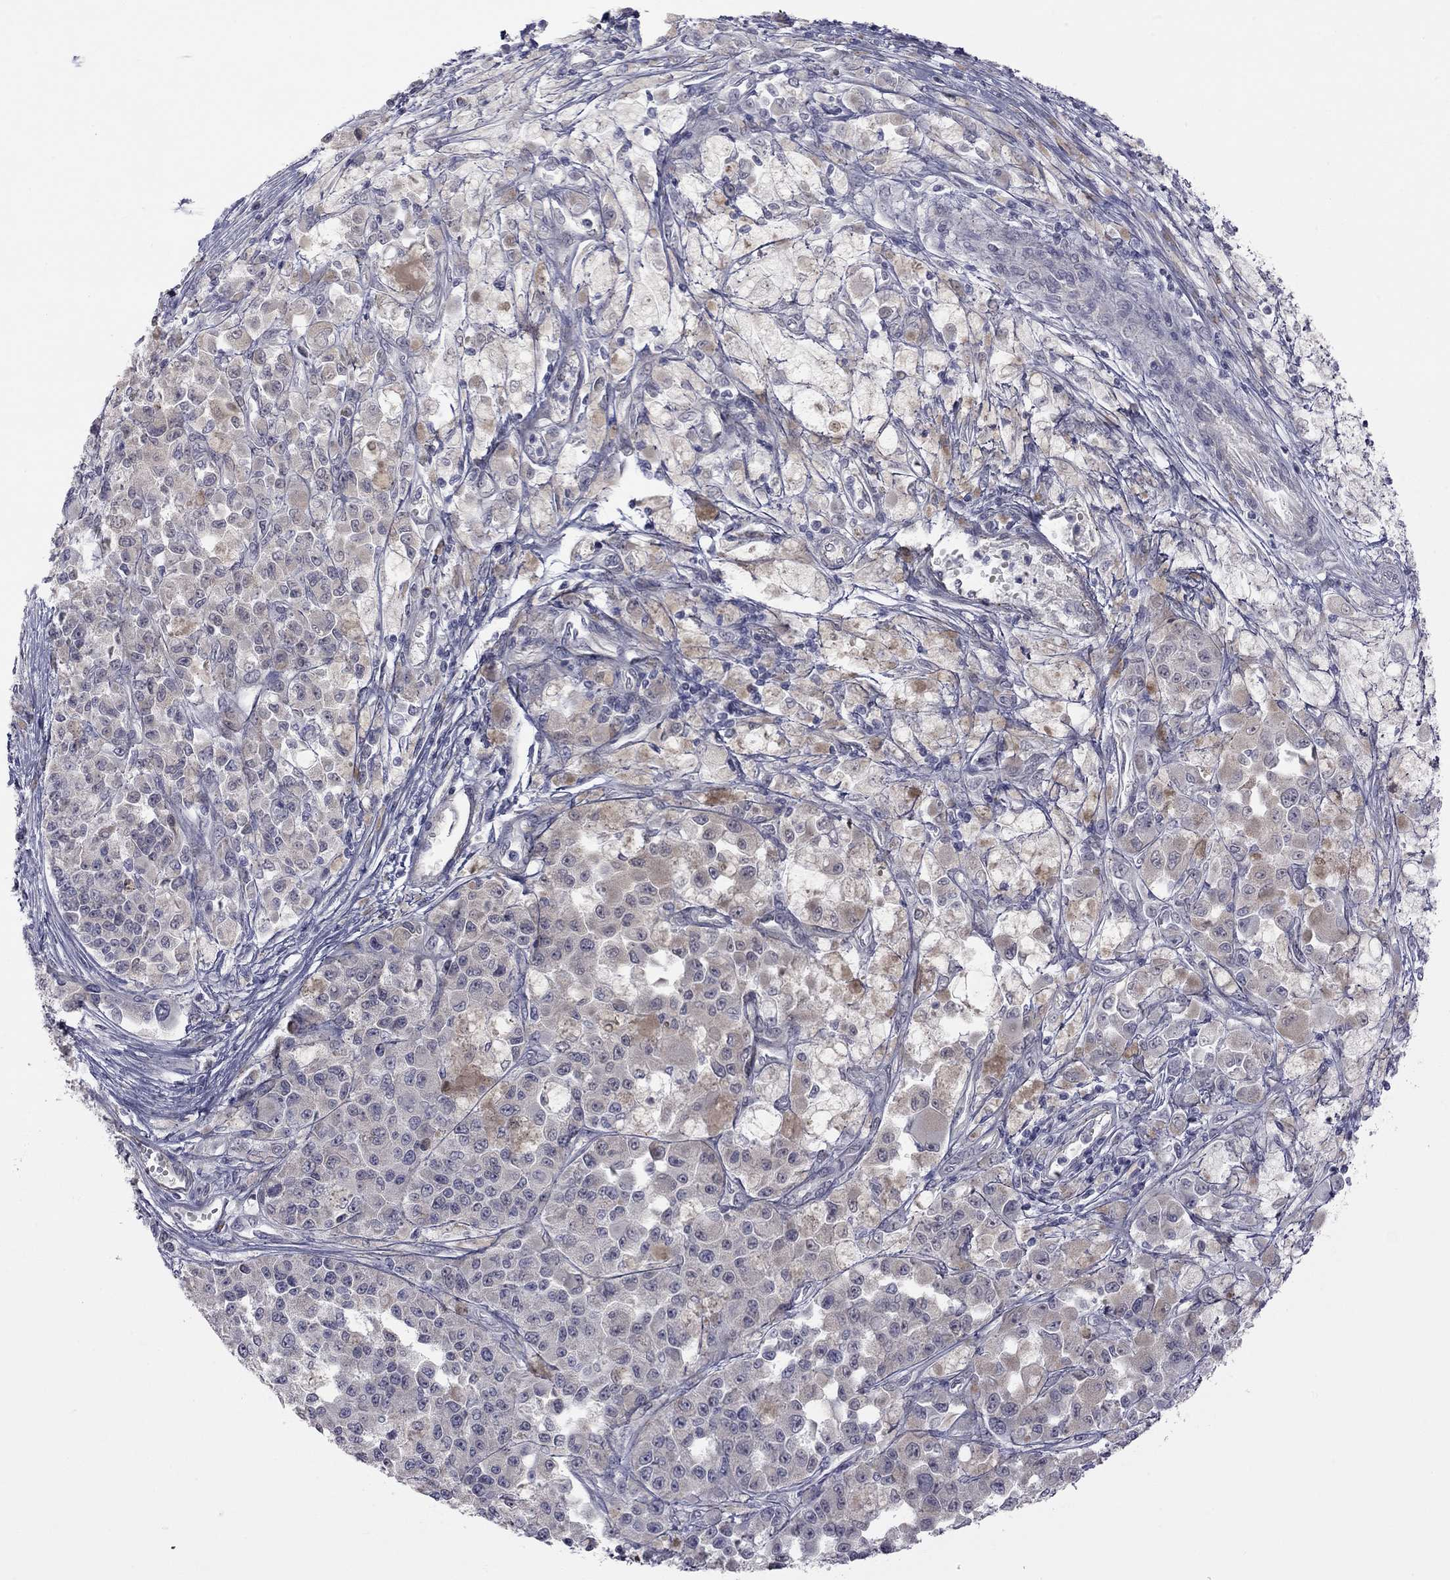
{"staining": {"intensity": "negative", "quantity": "none", "location": "none"}, "tissue": "melanoma", "cell_type": "Tumor cells", "image_type": "cancer", "snomed": [{"axis": "morphology", "description": "Malignant melanoma, NOS"}, {"axis": "topography", "description": "Skin"}], "caption": "This image is of malignant melanoma stained with immunohistochemistry (IHC) to label a protein in brown with the nuclei are counter-stained blue. There is no expression in tumor cells. (DAB immunohistochemistry (IHC) with hematoxylin counter stain).", "gene": "HYLS1", "patient": {"sex": "female", "age": 58}}